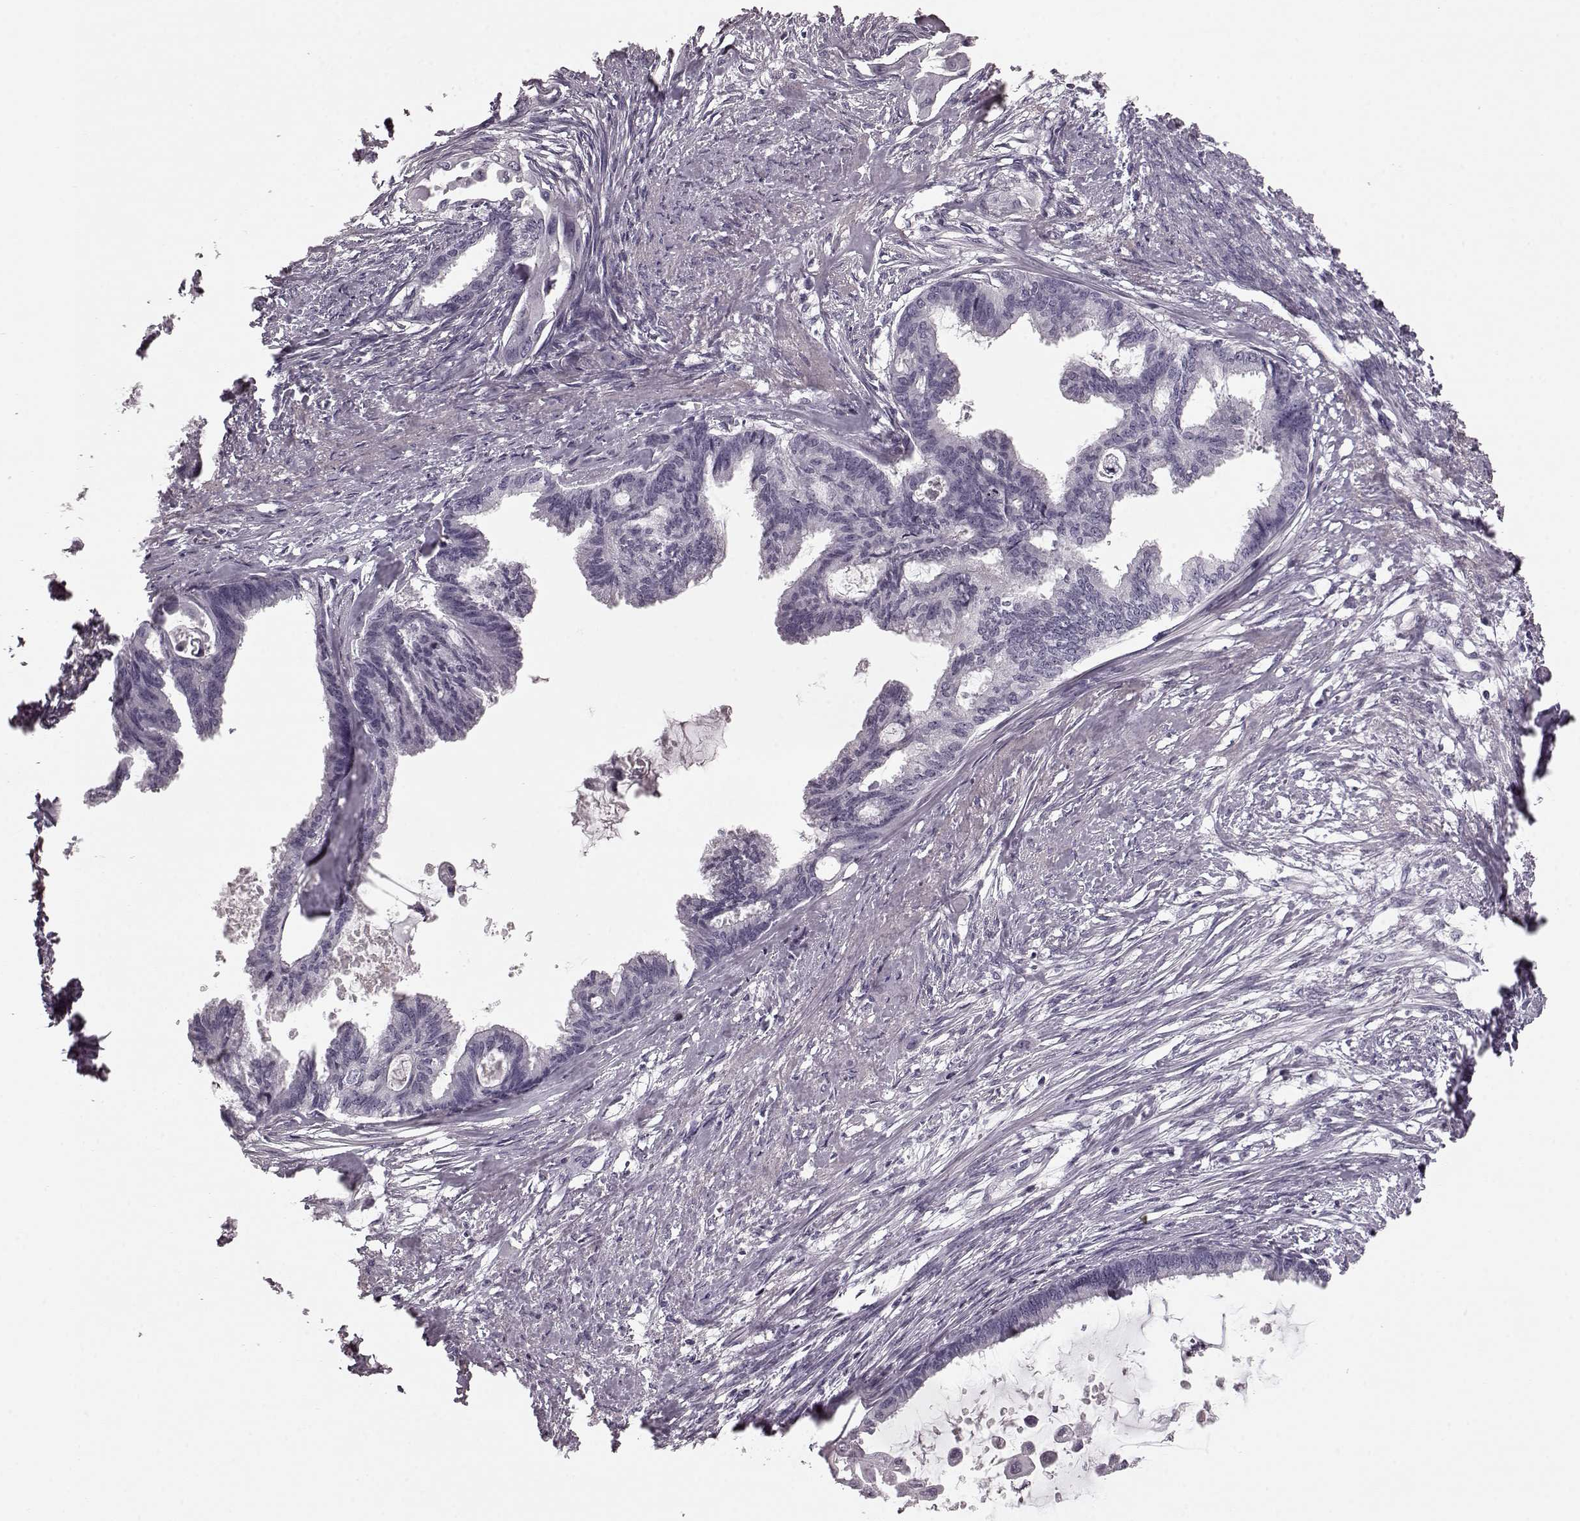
{"staining": {"intensity": "negative", "quantity": "none", "location": "none"}, "tissue": "endometrial cancer", "cell_type": "Tumor cells", "image_type": "cancer", "snomed": [{"axis": "morphology", "description": "Adenocarcinoma, NOS"}, {"axis": "topography", "description": "Endometrium"}], "caption": "Tumor cells are negative for protein expression in human endometrial cancer. (Stains: DAB immunohistochemistry (IHC) with hematoxylin counter stain, Microscopy: brightfield microscopy at high magnification).", "gene": "CST7", "patient": {"sex": "female", "age": 86}}